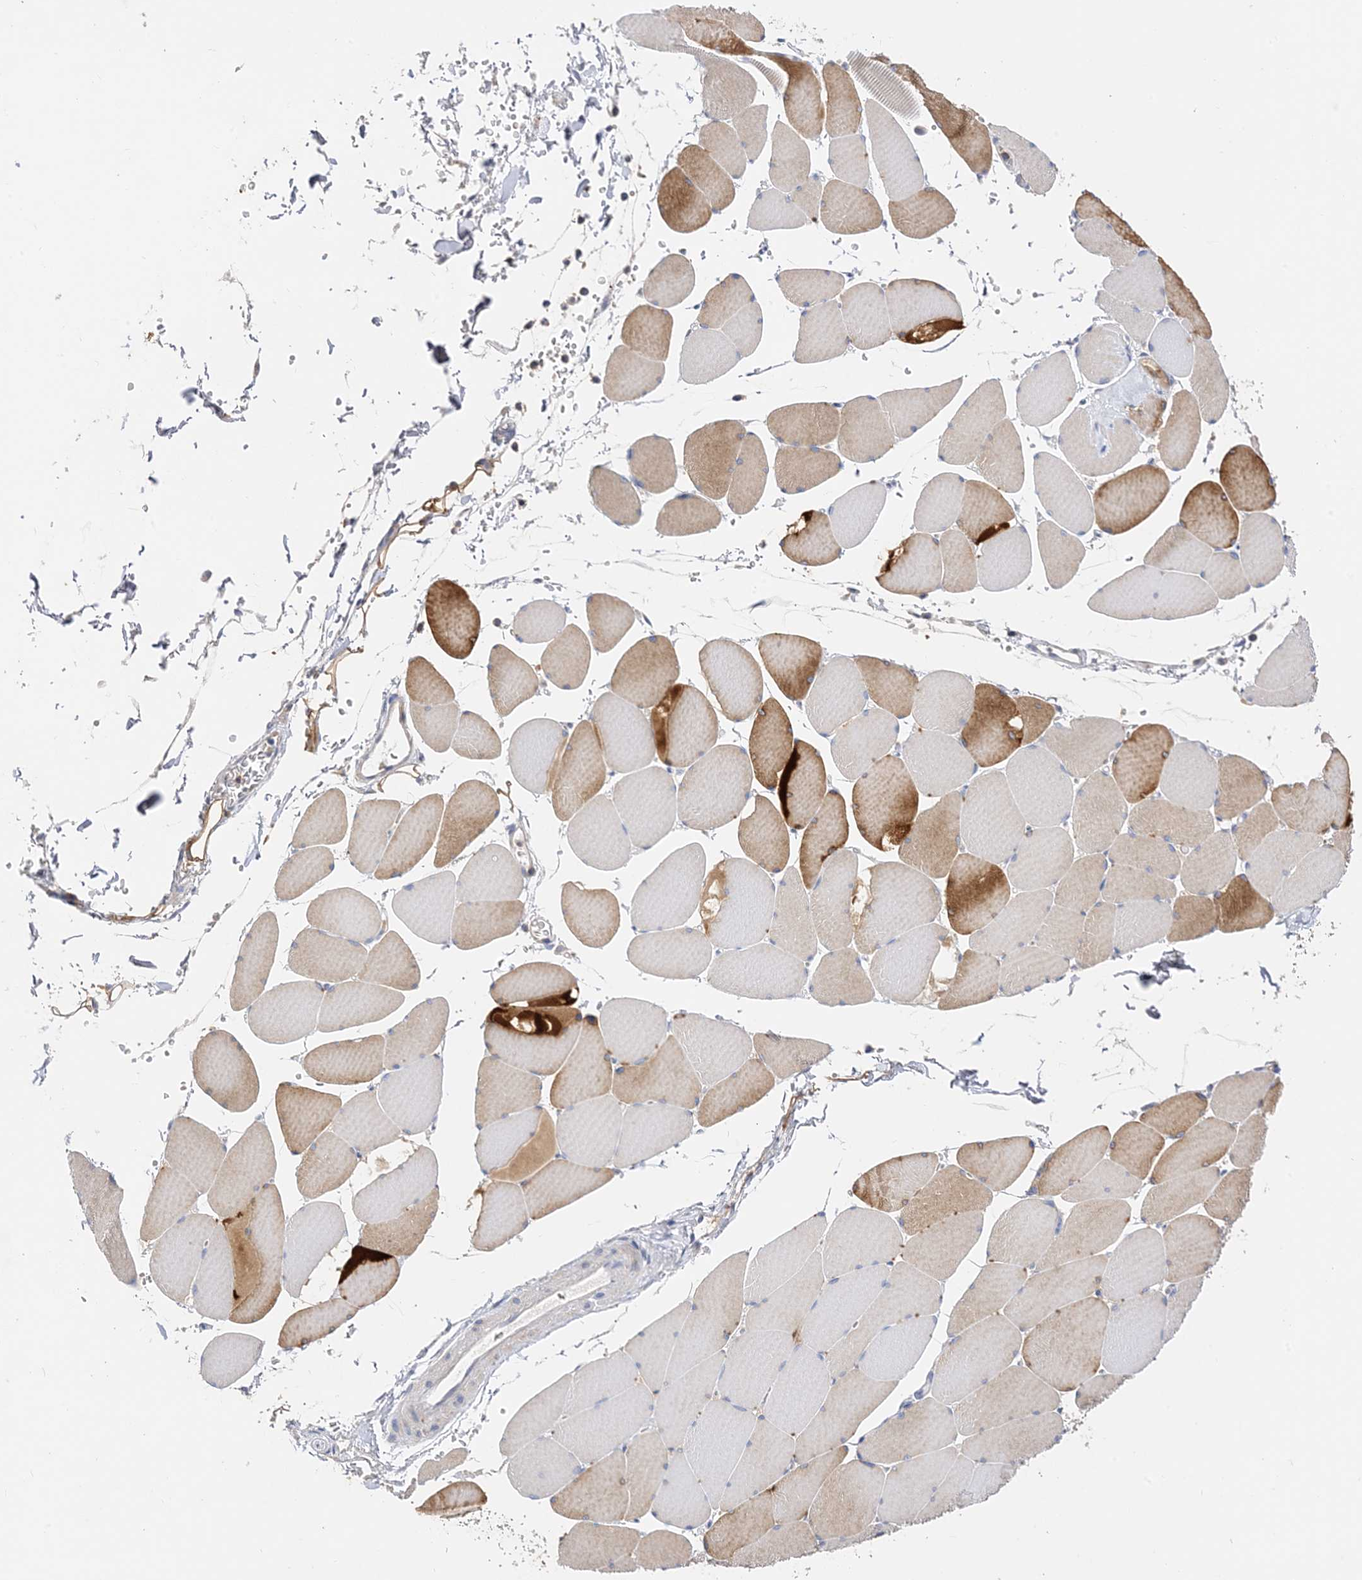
{"staining": {"intensity": "moderate", "quantity": "<25%", "location": "cytoplasmic/membranous"}, "tissue": "skeletal muscle", "cell_type": "Myocytes", "image_type": "normal", "snomed": [{"axis": "morphology", "description": "Normal tissue, NOS"}, {"axis": "topography", "description": "Skeletal muscle"}, {"axis": "topography", "description": "Head-Neck"}], "caption": "Immunohistochemical staining of normal human skeletal muscle displays low levels of moderate cytoplasmic/membranous staining in approximately <25% of myocytes. (Stains: DAB in brown, nuclei in blue, Microscopy: brightfield microscopy at high magnification).", "gene": "ARV1", "patient": {"sex": "male", "age": 66}}